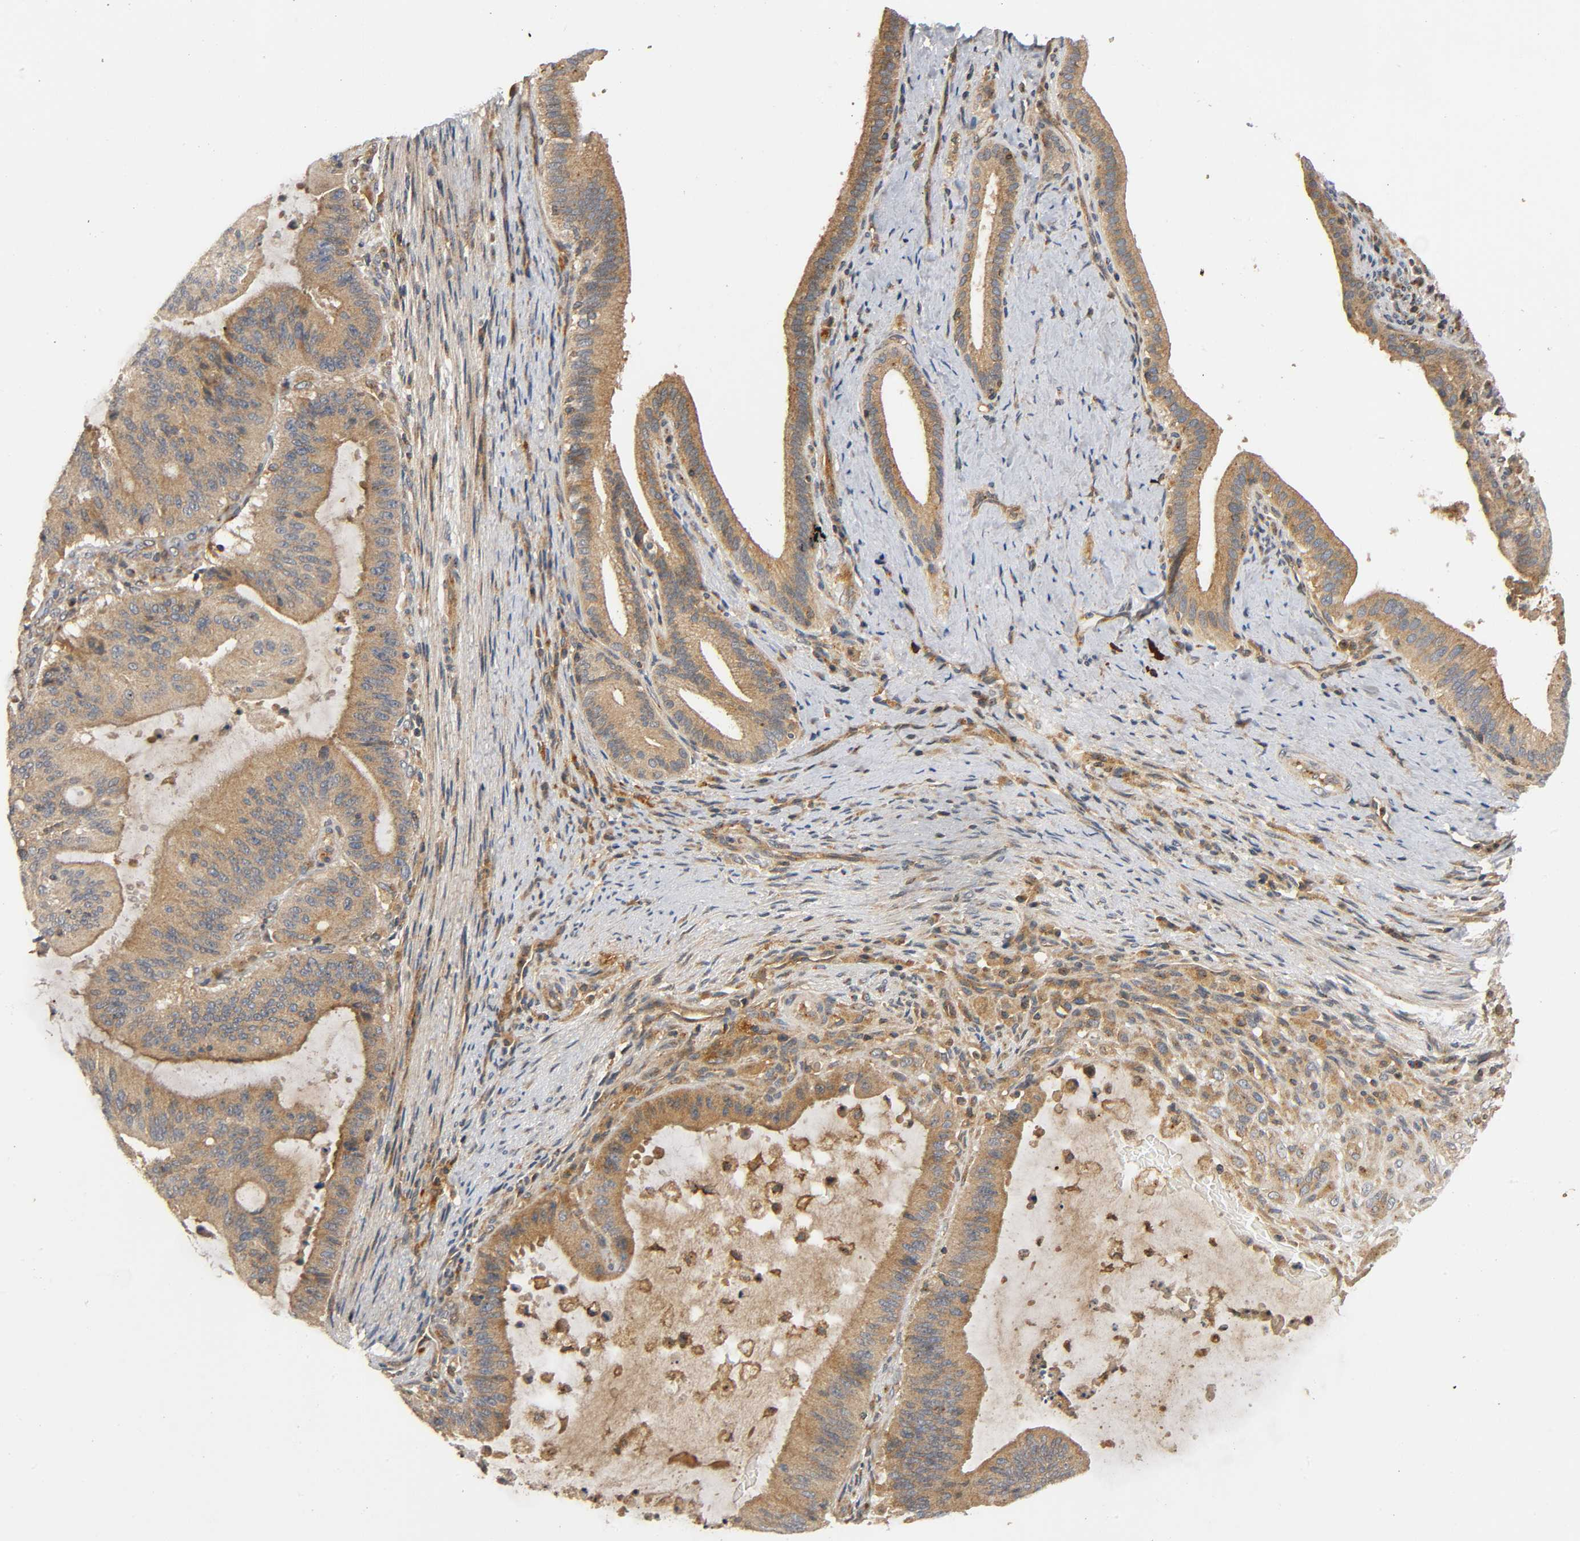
{"staining": {"intensity": "moderate", "quantity": ">75%", "location": "cytoplasmic/membranous"}, "tissue": "liver cancer", "cell_type": "Tumor cells", "image_type": "cancer", "snomed": [{"axis": "morphology", "description": "Cholangiocarcinoma"}, {"axis": "topography", "description": "Liver"}], "caption": "Protein staining demonstrates moderate cytoplasmic/membranous expression in about >75% of tumor cells in liver cancer (cholangiocarcinoma). The protein is shown in brown color, while the nuclei are stained blue.", "gene": "IKBKB", "patient": {"sex": "female", "age": 73}}